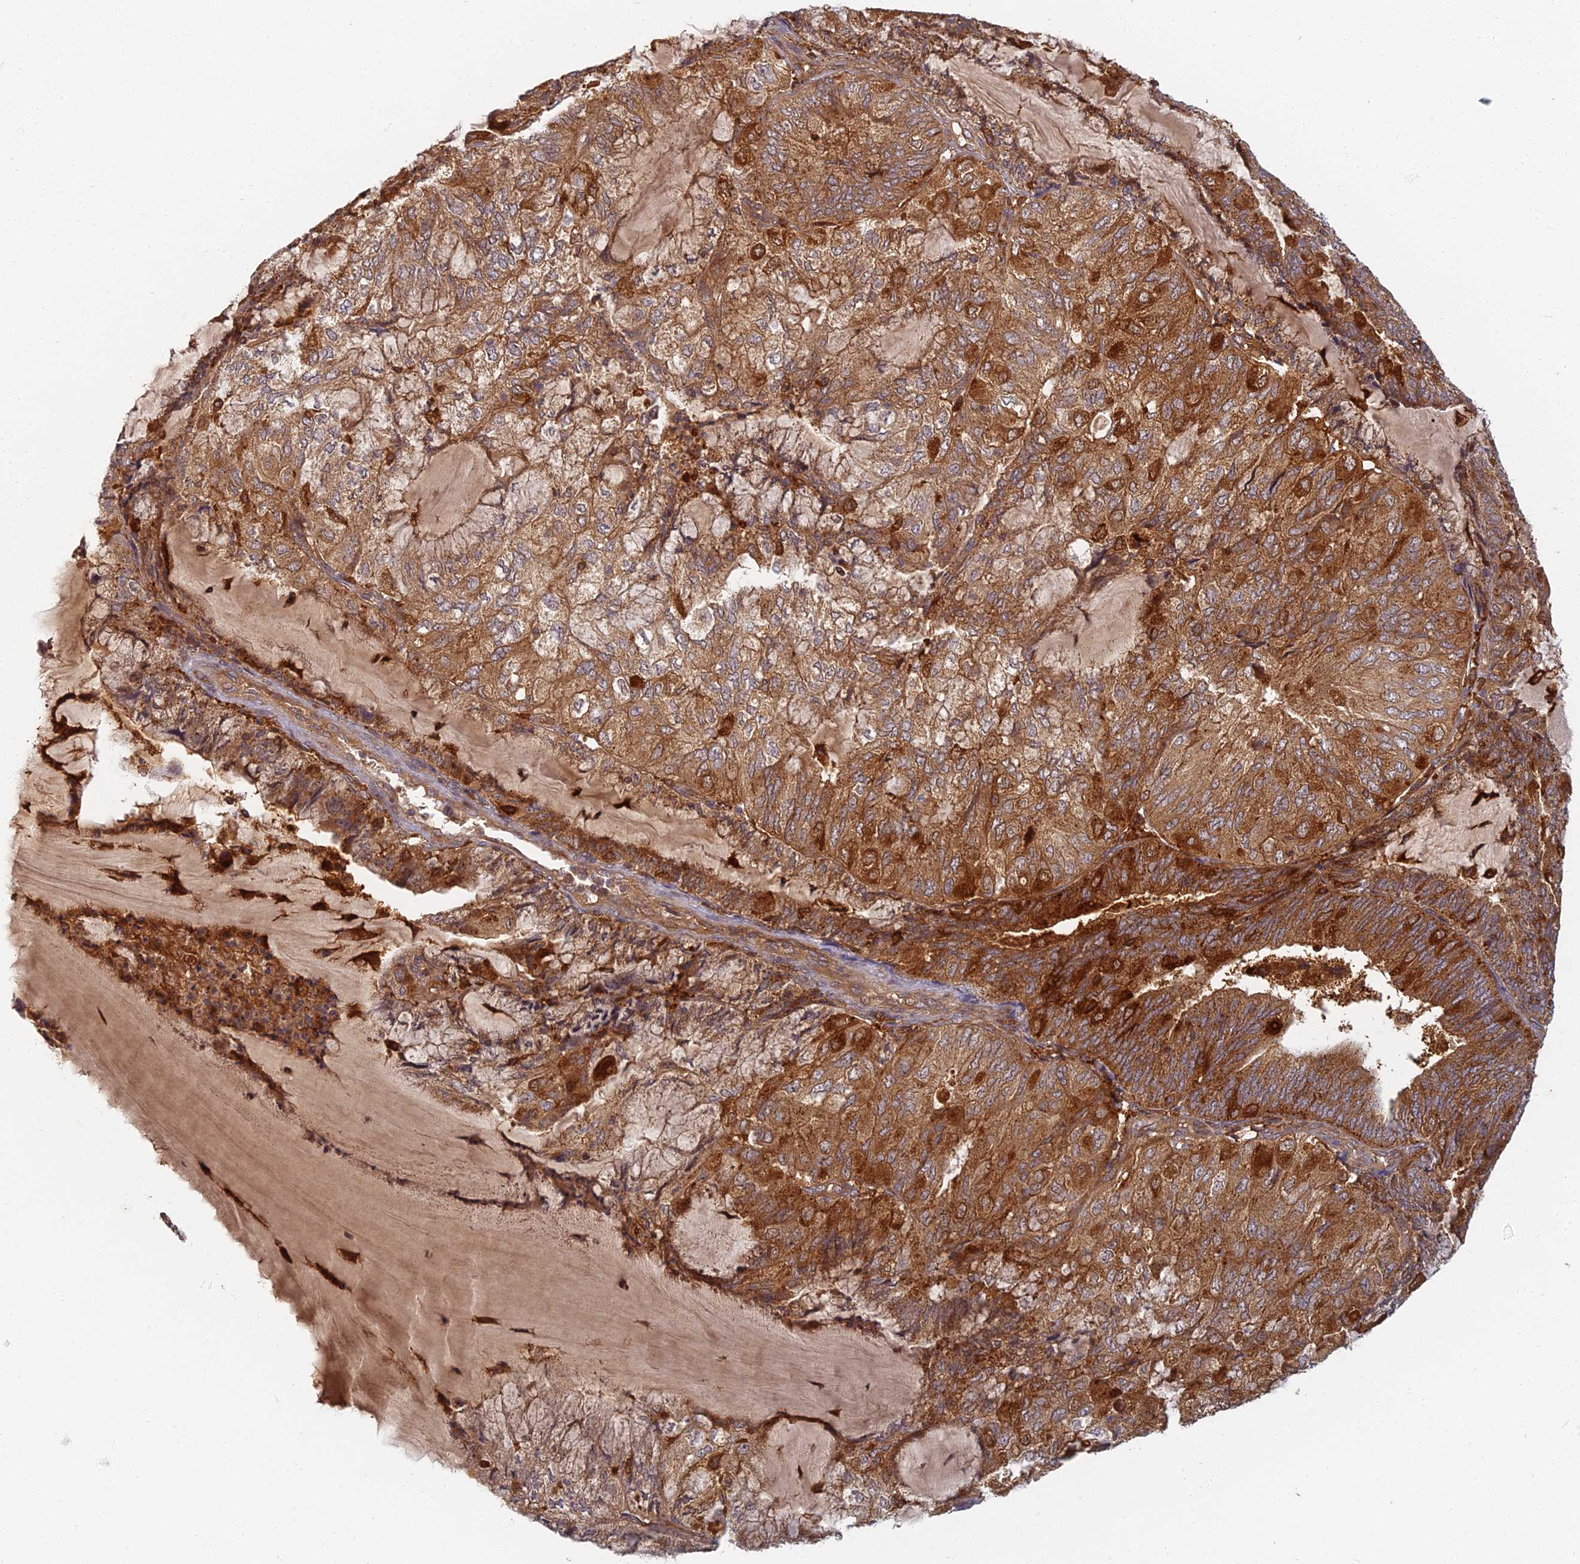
{"staining": {"intensity": "strong", "quantity": ">75%", "location": "cytoplasmic/membranous"}, "tissue": "endometrial cancer", "cell_type": "Tumor cells", "image_type": "cancer", "snomed": [{"axis": "morphology", "description": "Adenocarcinoma, NOS"}, {"axis": "topography", "description": "Endometrium"}], "caption": "Immunohistochemistry staining of endometrial cancer, which displays high levels of strong cytoplasmic/membranous staining in about >75% of tumor cells indicating strong cytoplasmic/membranous protein expression. The staining was performed using DAB (3,3'-diaminobenzidine) (brown) for protein detection and nuclei were counterstained in hematoxylin (blue).", "gene": "INO80D", "patient": {"sex": "female", "age": 81}}